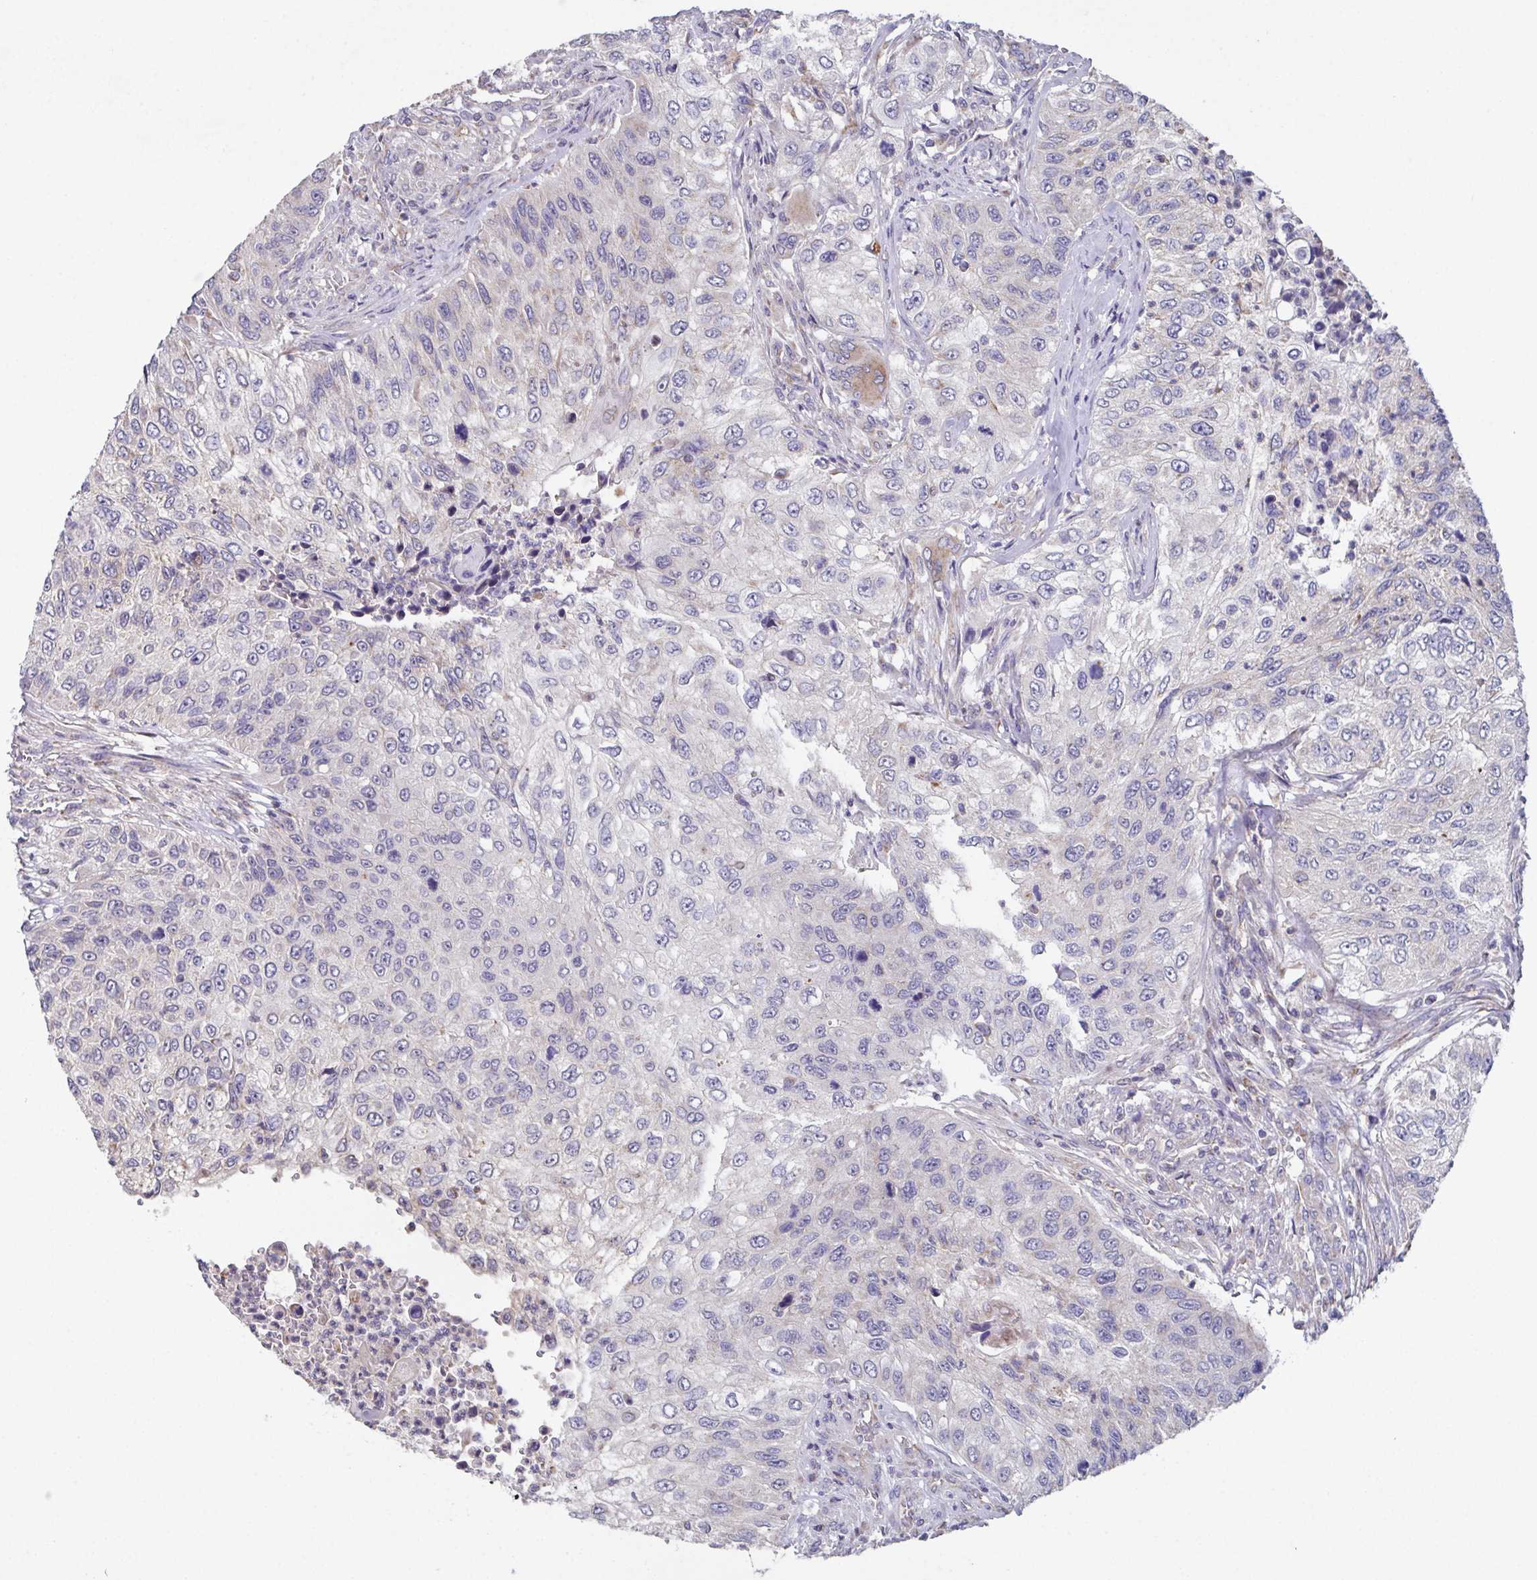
{"staining": {"intensity": "negative", "quantity": "none", "location": "none"}, "tissue": "urothelial cancer", "cell_type": "Tumor cells", "image_type": "cancer", "snomed": [{"axis": "morphology", "description": "Urothelial carcinoma, High grade"}, {"axis": "topography", "description": "Urinary bladder"}], "caption": "Immunohistochemistry of human urothelial carcinoma (high-grade) displays no positivity in tumor cells.", "gene": "MT-ND3", "patient": {"sex": "female", "age": 60}}